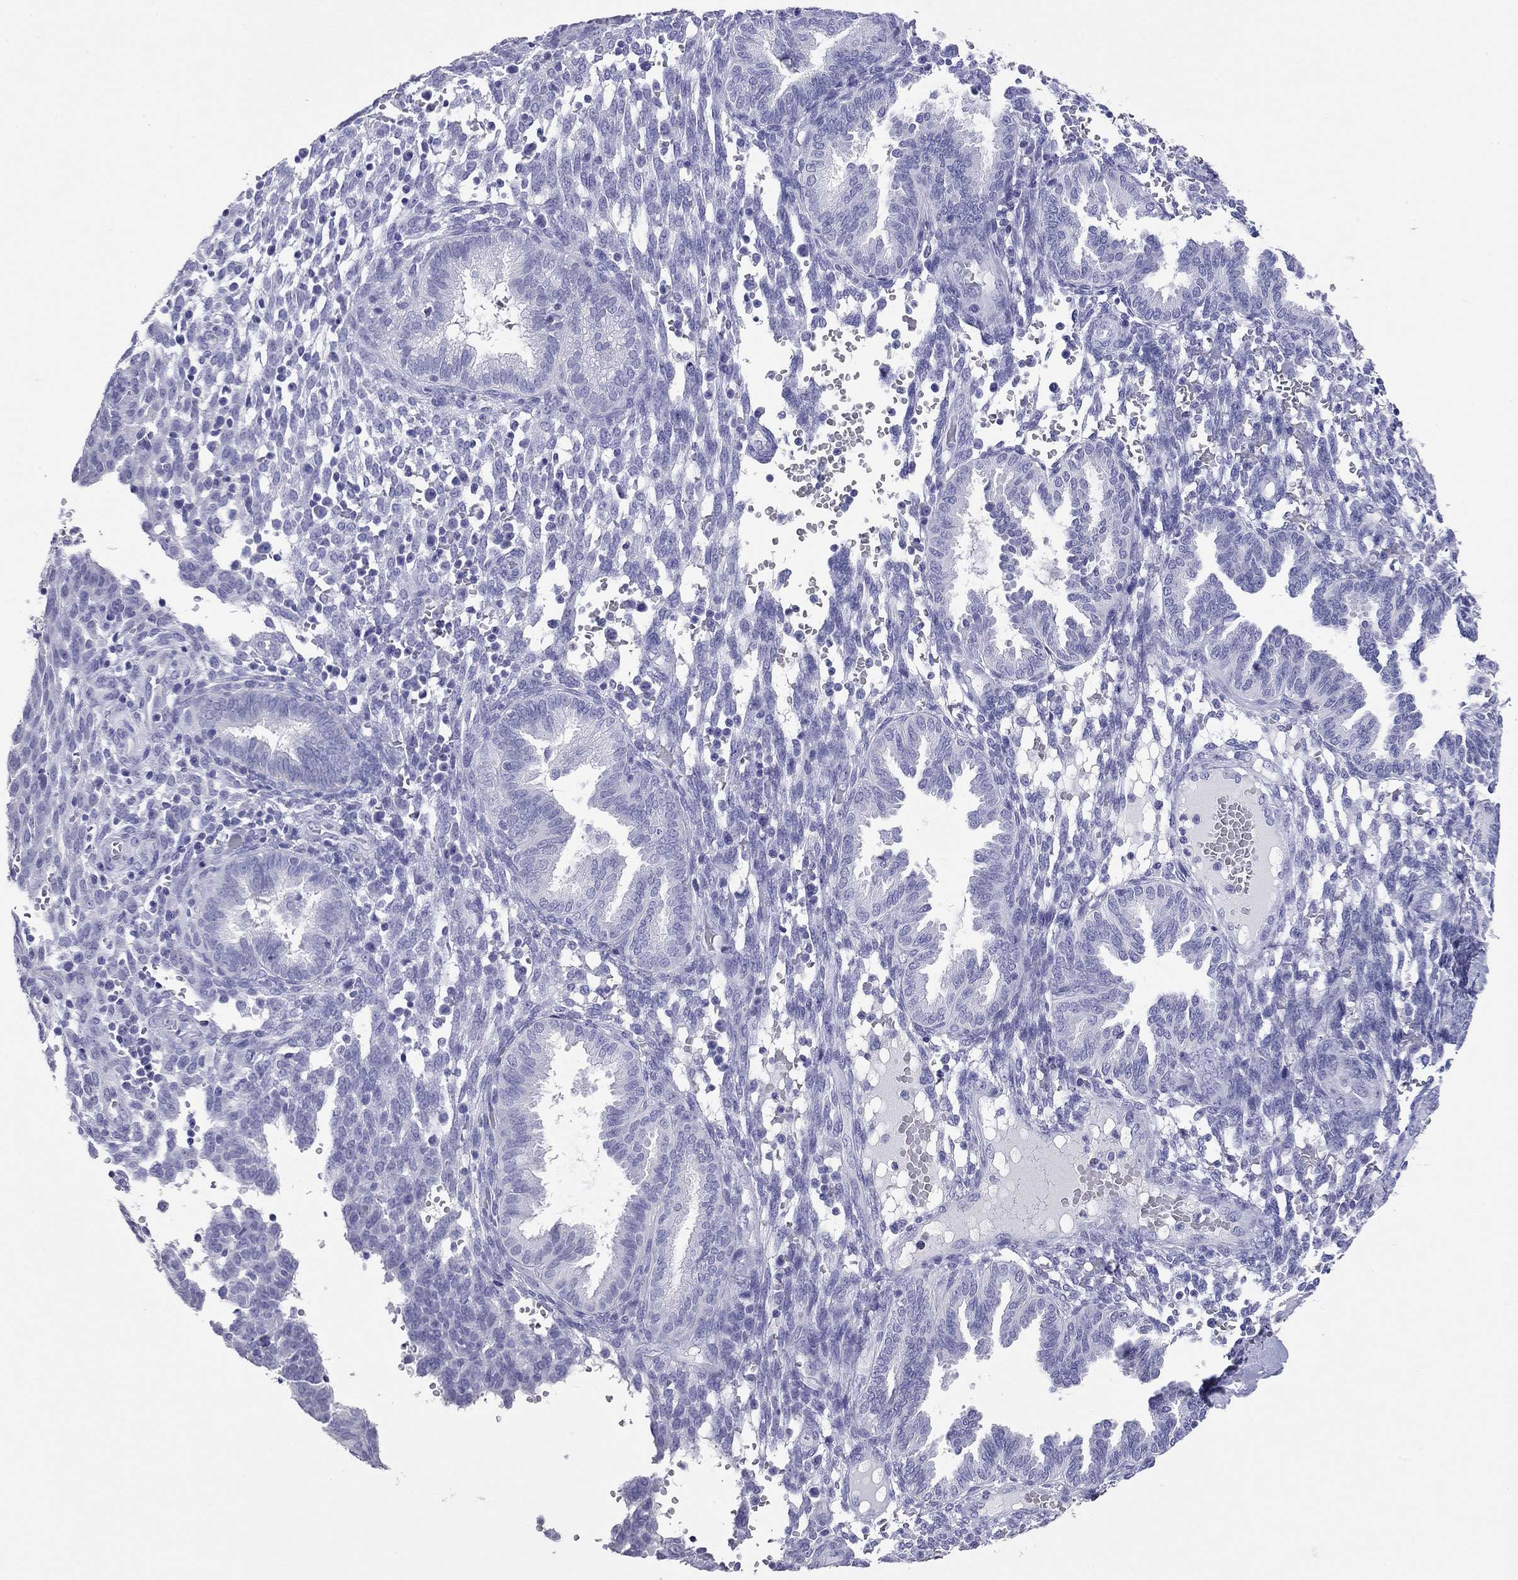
{"staining": {"intensity": "negative", "quantity": "none", "location": "none"}, "tissue": "endometrium", "cell_type": "Cells in endometrial stroma", "image_type": "normal", "snomed": [{"axis": "morphology", "description": "Normal tissue, NOS"}, {"axis": "topography", "description": "Endometrium"}], "caption": "Endometrium was stained to show a protein in brown. There is no significant positivity in cells in endometrial stroma. (Brightfield microscopy of DAB (3,3'-diaminobenzidine) IHC at high magnification).", "gene": "DPY19L2", "patient": {"sex": "female", "age": 42}}